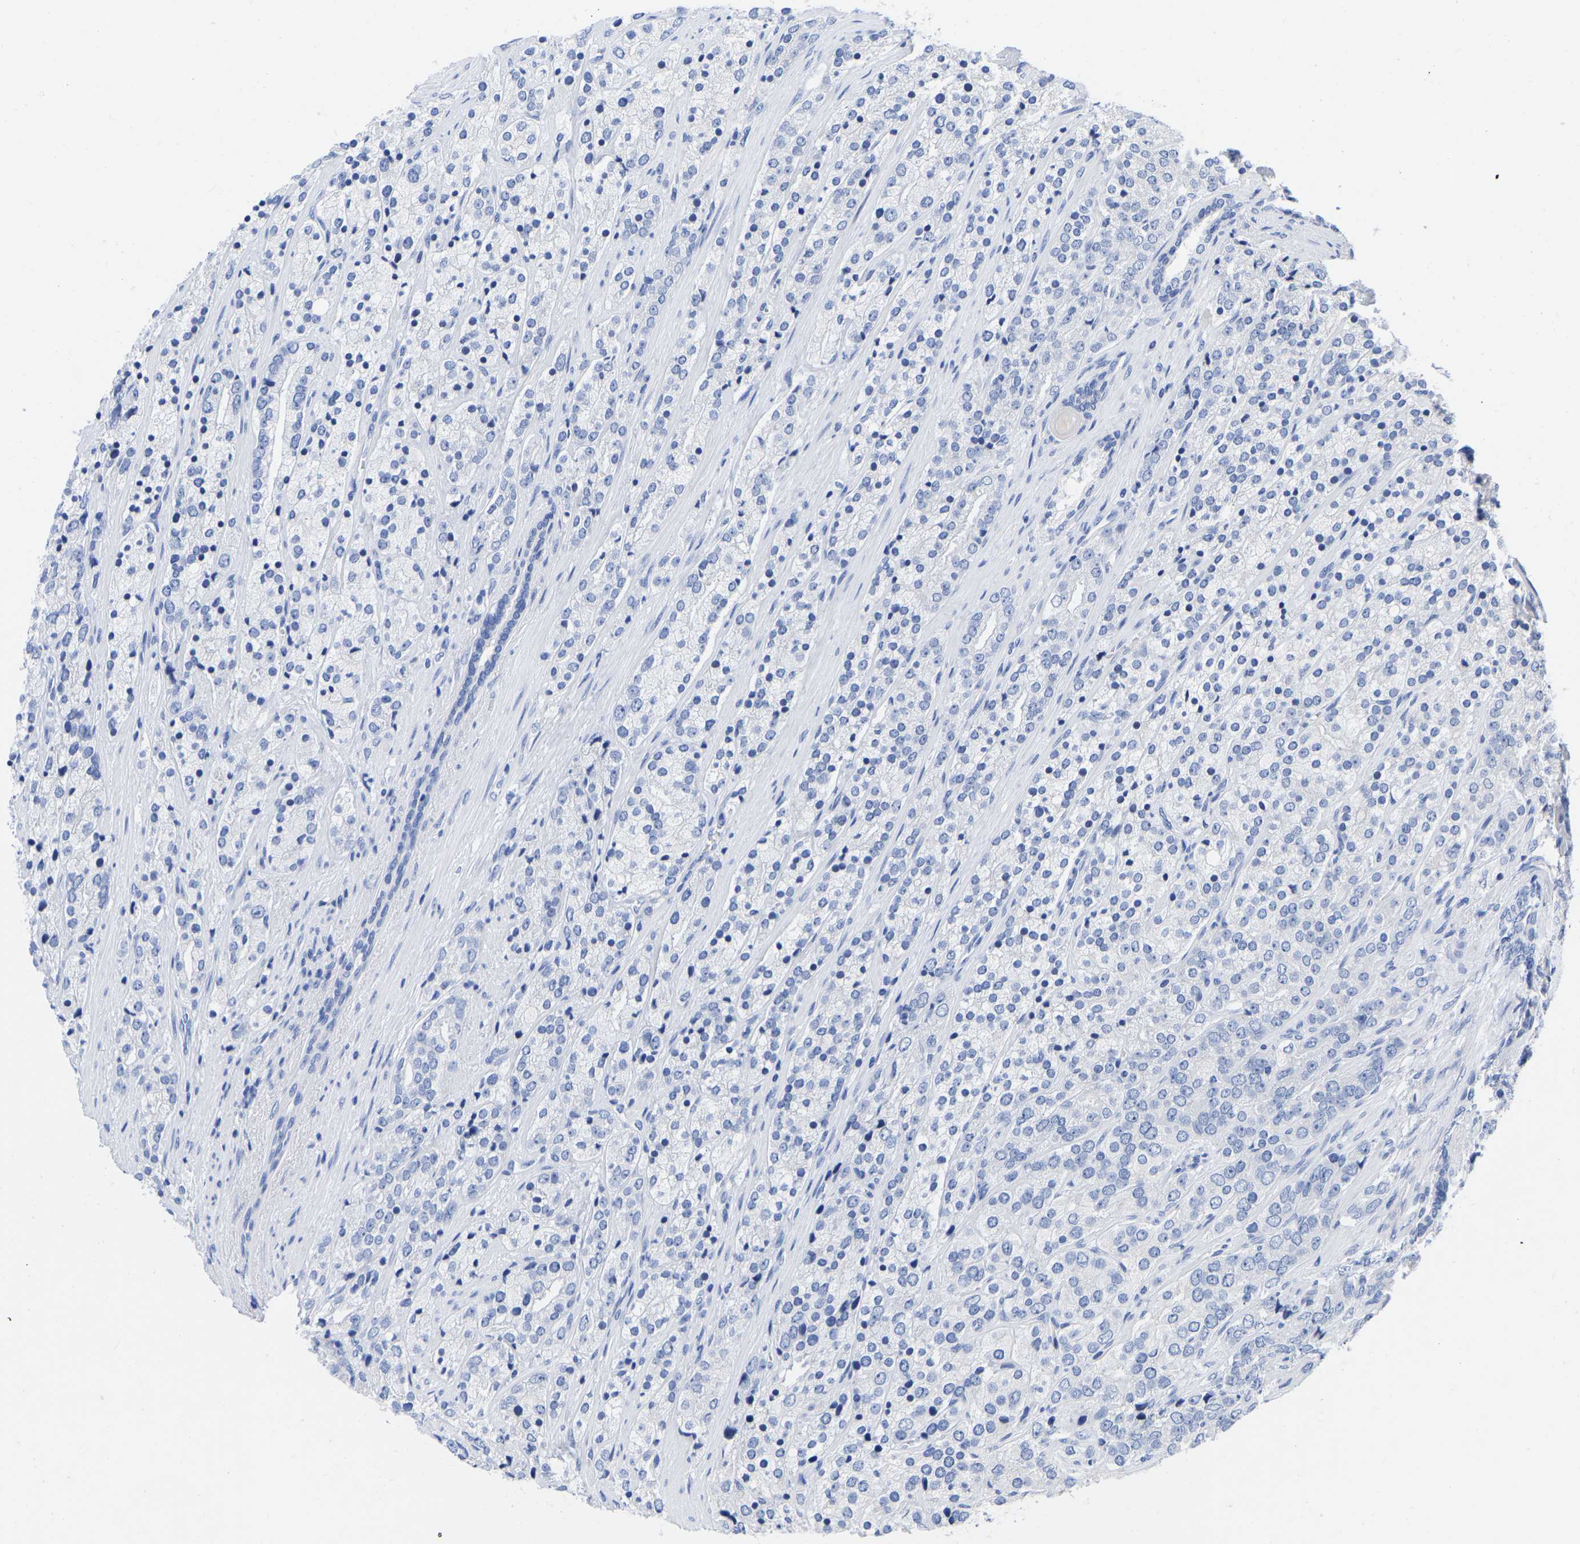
{"staining": {"intensity": "negative", "quantity": "none", "location": "none"}, "tissue": "prostate cancer", "cell_type": "Tumor cells", "image_type": "cancer", "snomed": [{"axis": "morphology", "description": "Adenocarcinoma, High grade"}, {"axis": "topography", "description": "Prostate"}], "caption": "Human prostate cancer (adenocarcinoma (high-grade)) stained for a protein using IHC displays no staining in tumor cells.", "gene": "GPA33", "patient": {"sex": "male", "age": 71}}